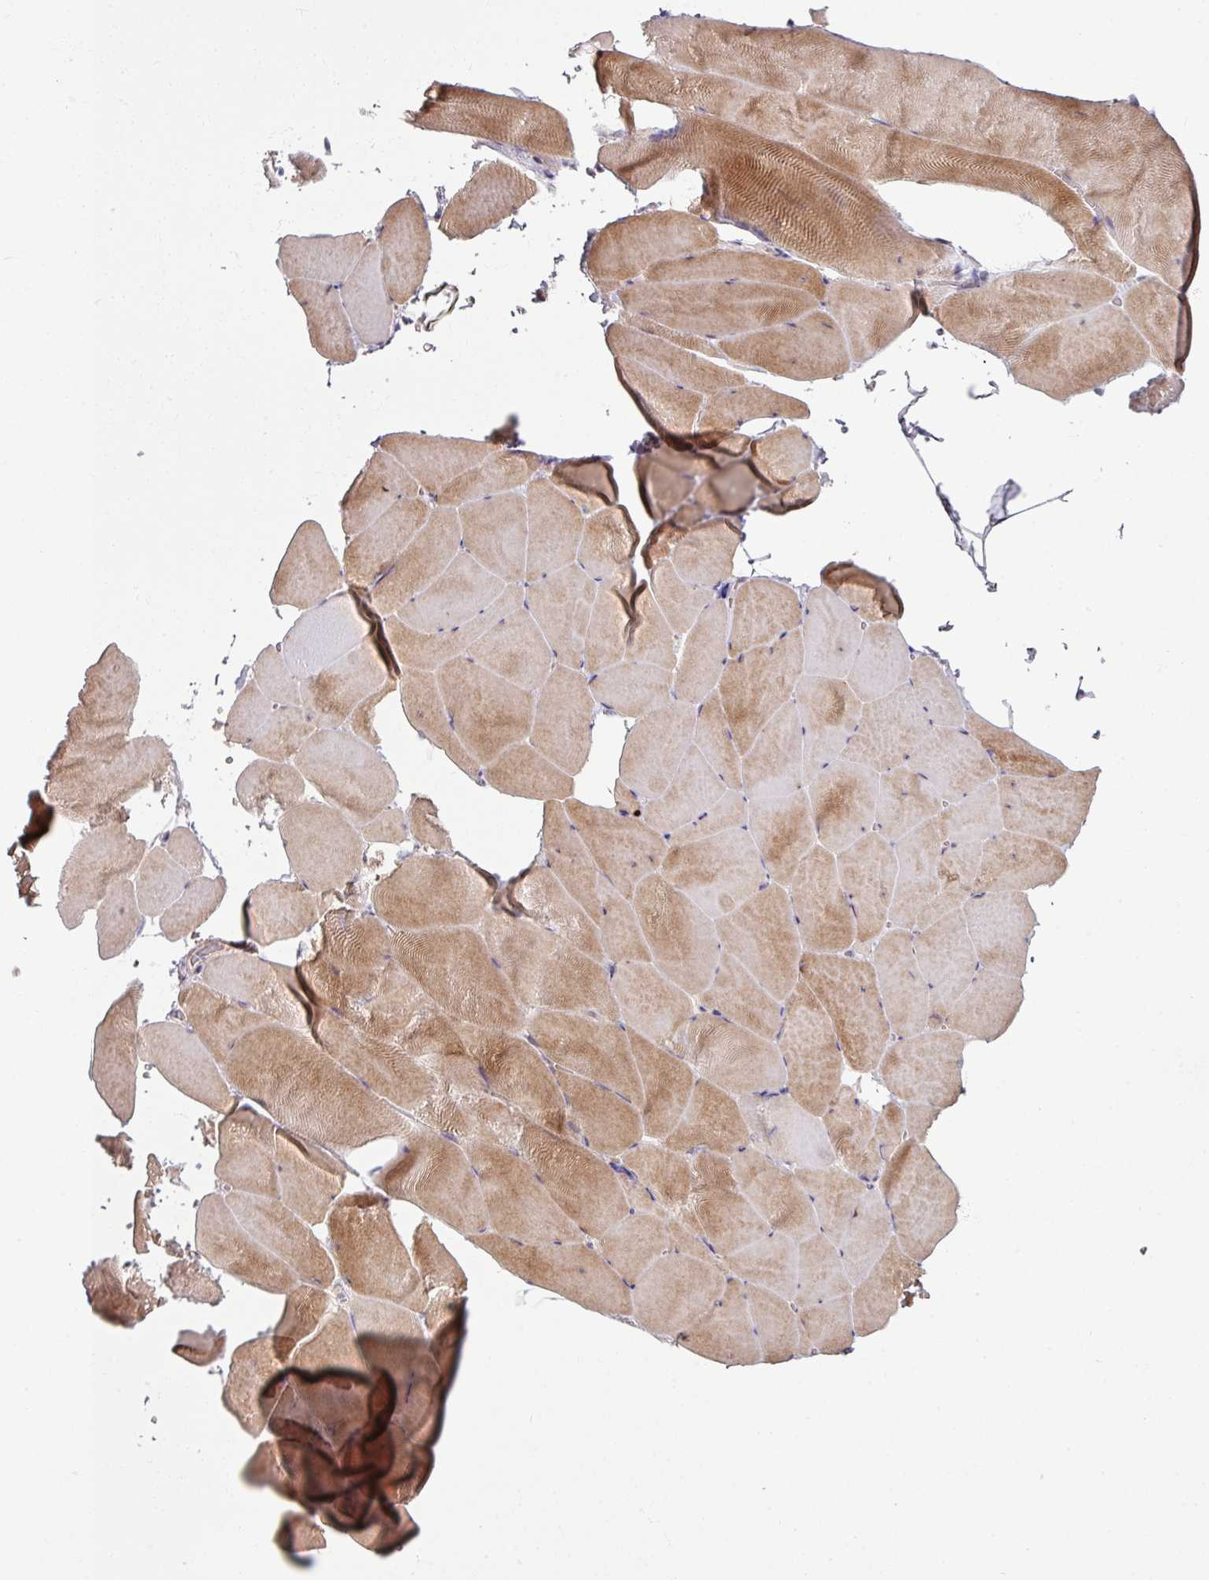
{"staining": {"intensity": "moderate", "quantity": ">75%", "location": "cytoplasmic/membranous"}, "tissue": "skeletal muscle", "cell_type": "Myocytes", "image_type": "normal", "snomed": [{"axis": "morphology", "description": "Normal tissue, NOS"}, {"axis": "topography", "description": "Skeletal muscle"}], "caption": "DAB immunohistochemical staining of normal human skeletal muscle reveals moderate cytoplasmic/membranous protein expression in about >75% of myocytes. The protein is shown in brown color, while the nuclei are stained blue.", "gene": "UVSSA", "patient": {"sex": "female", "age": 64}}